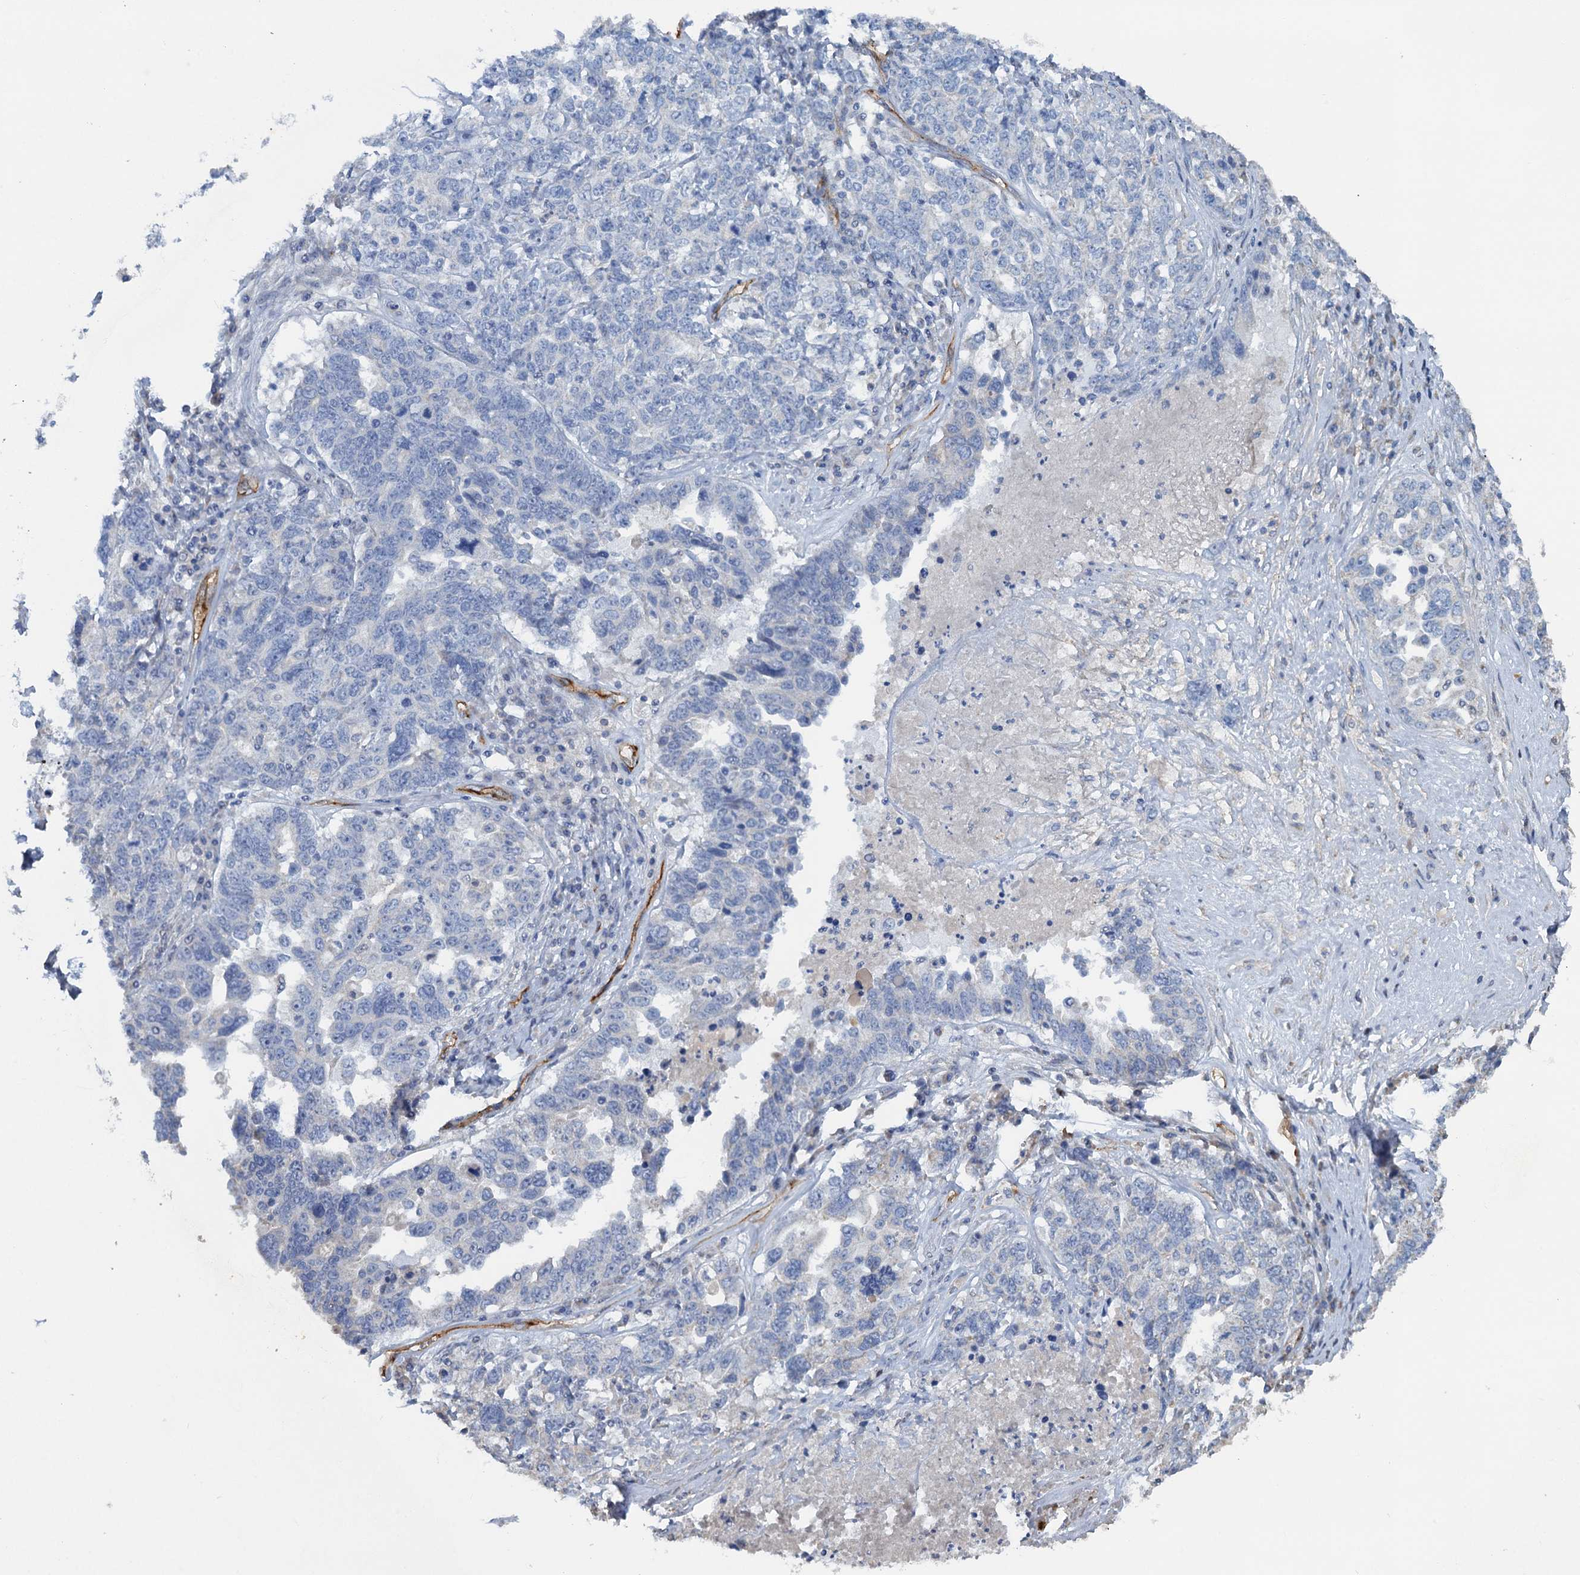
{"staining": {"intensity": "negative", "quantity": "none", "location": "none"}, "tissue": "ovarian cancer", "cell_type": "Tumor cells", "image_type": "cancer", "snomed": [{"axis": "morphology", "description": "Carcinoma, endometroid"}, {"axis": "topography", "description": "Ovary"}], "caption": "Ovarian cancer stained for a protein using immunohistochemistry demonstrates no positivity tumor cells.", "gene": "PLLP", "patient": {"sex": "female", "age": 62}}